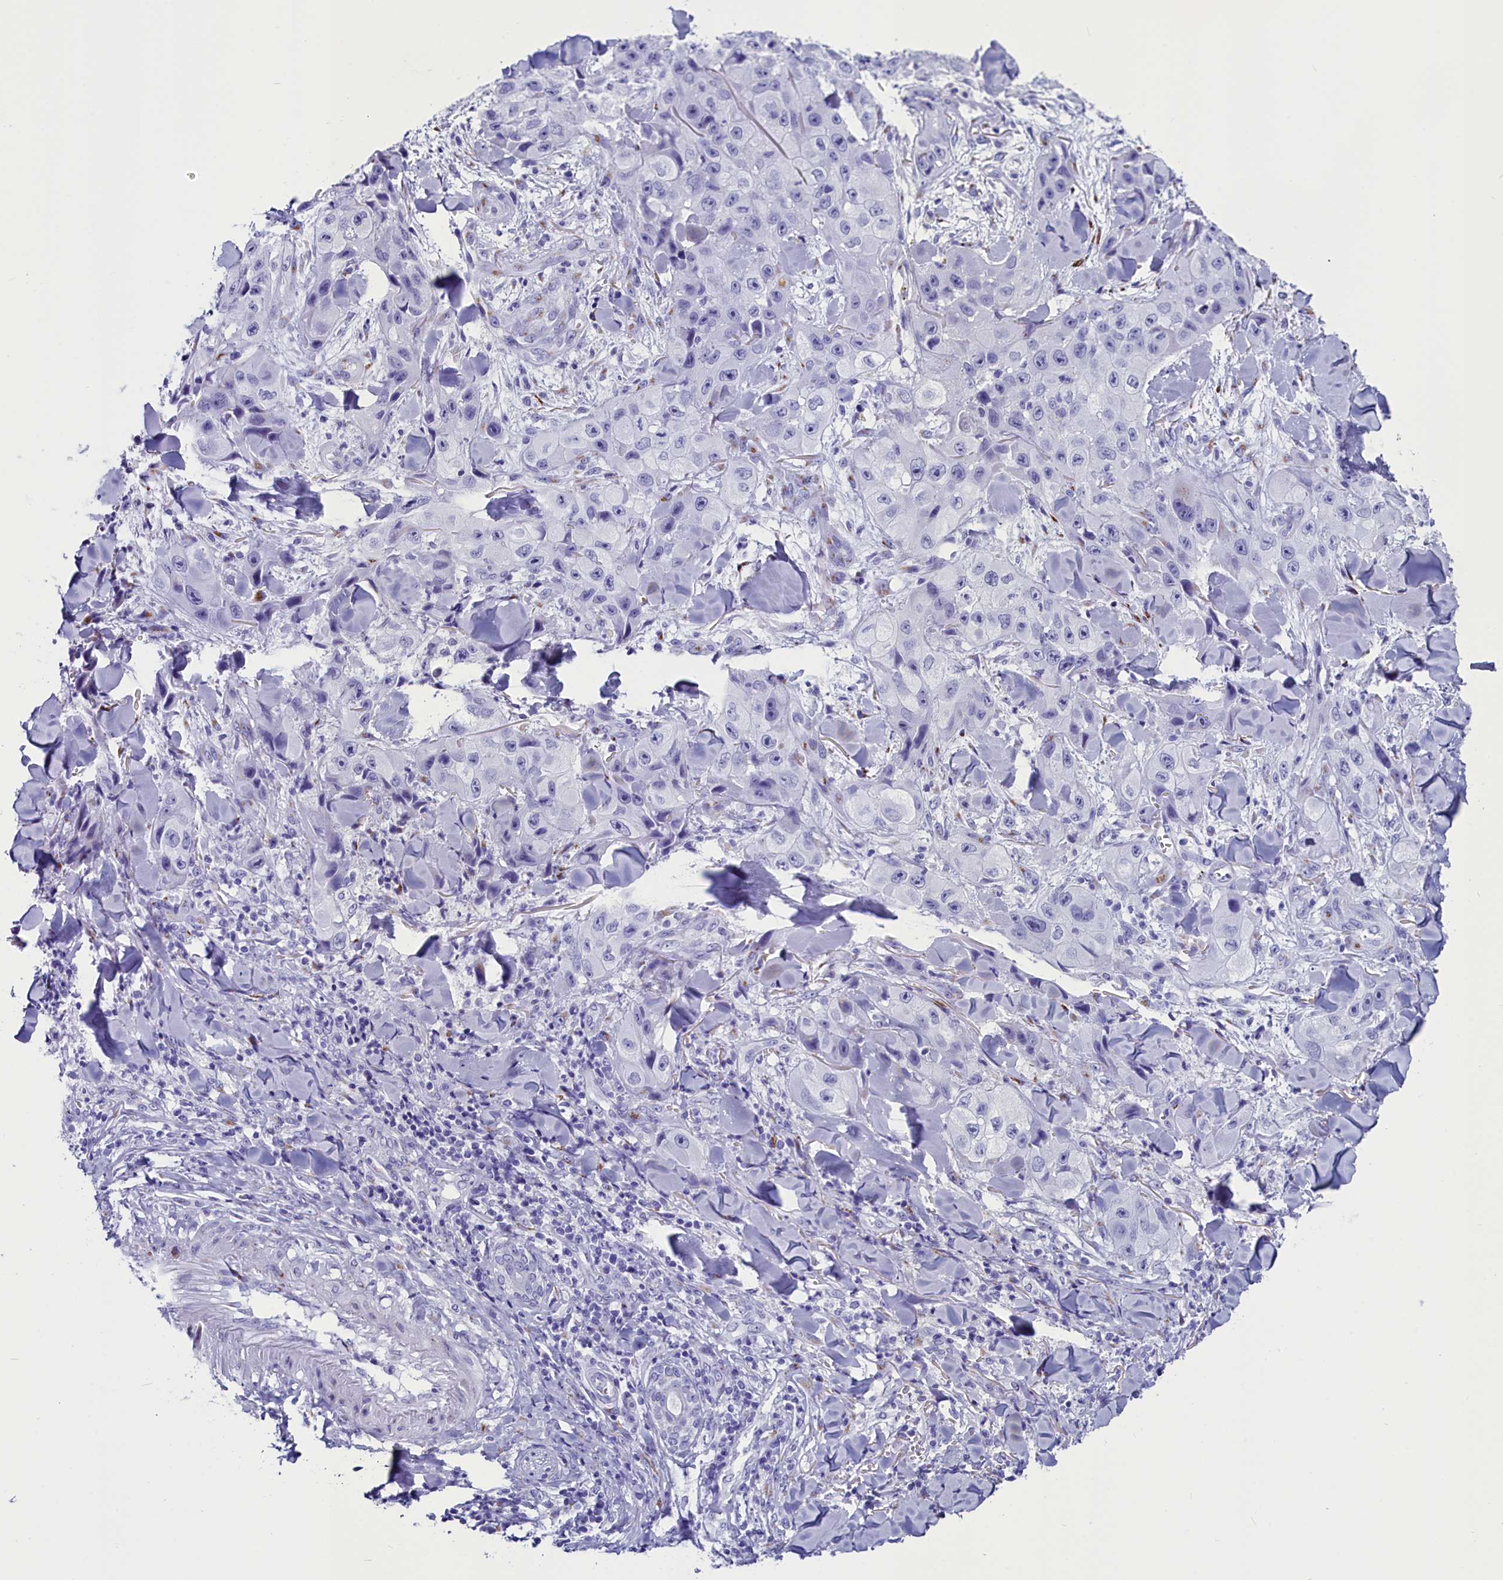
{"staining": {"intensity": "negative", "quantity": "none", "location": "none"}, "tissue": "skin cancer", "cell_type": "Tumor cells", "image_type": "cancer", "snomed": [{"axis": "morphology", "description": "Squamous cell carcinoma, NOS"}, {"axis": "topography", "description": "Skin"}, {"axis": "topography", "description": "Subcutis"}], "caption": "DAB immunohistochemical staining of skin cancer demonstrates no significant expression in tumor cells. Brightfield microscopy of IHC stained with DAB (3,3'-diaminobenzidine) (brown) and hematoxylin (blue), captured at high magnification.", "gene": "AP3B2", "patient": {"sex": "male", "age": 73}}